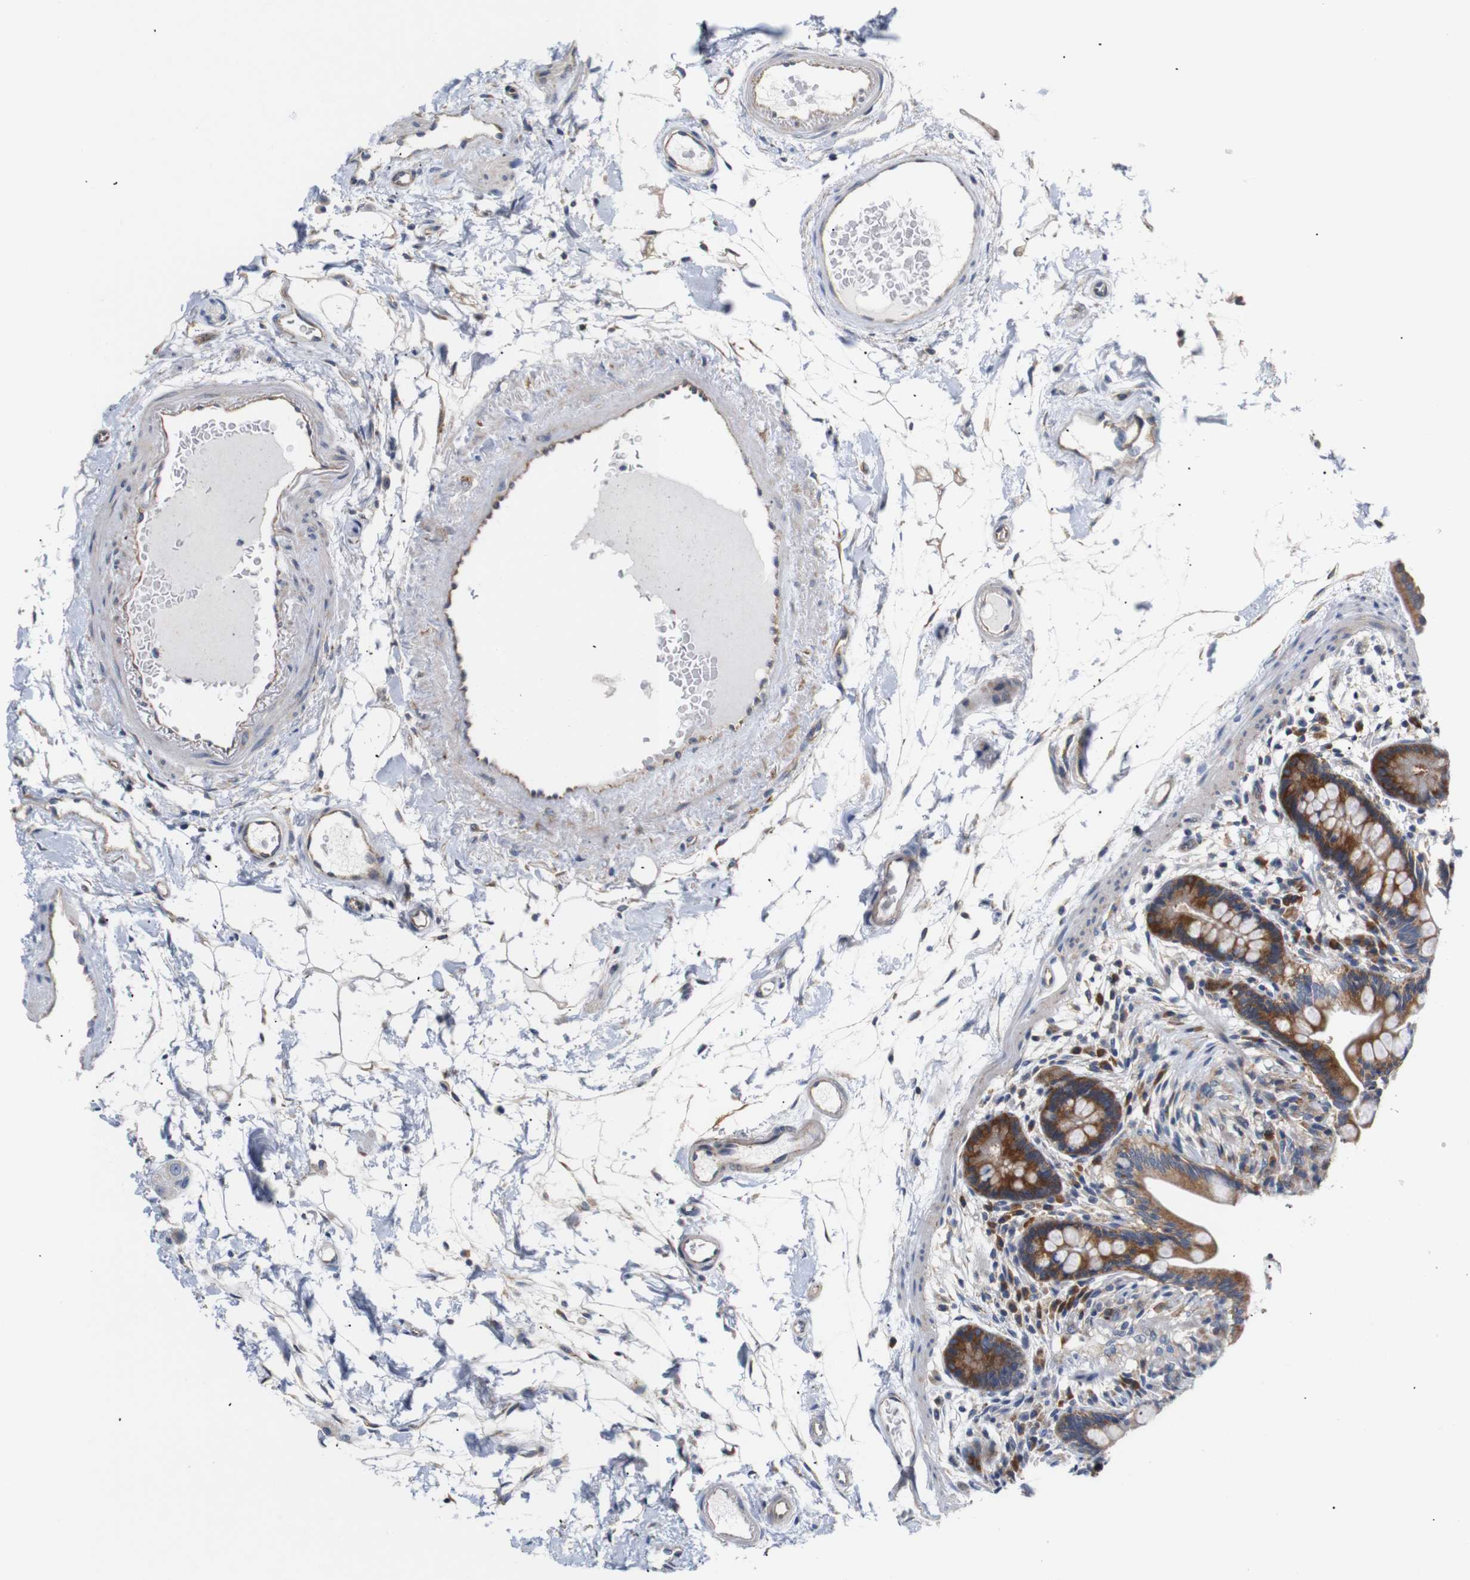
{"staining": {"intensity": "weak", "quantity": "<25%", "location": "cytoplasmic/membranous"}, "tissue": "colon", "cell_type": "Endothelial cells", "image_type": "normal", "snomed": [{"axis": "morphology", "description": "Normal tissue, NOS"}, {"axis": "topography", "description": "Colon"}], "caption": "Photomicrograph shows no protein staining in endothelial cells of normal colon.", "gene": "TRIM5", "patient": {"sex": "male", "age": 73}}